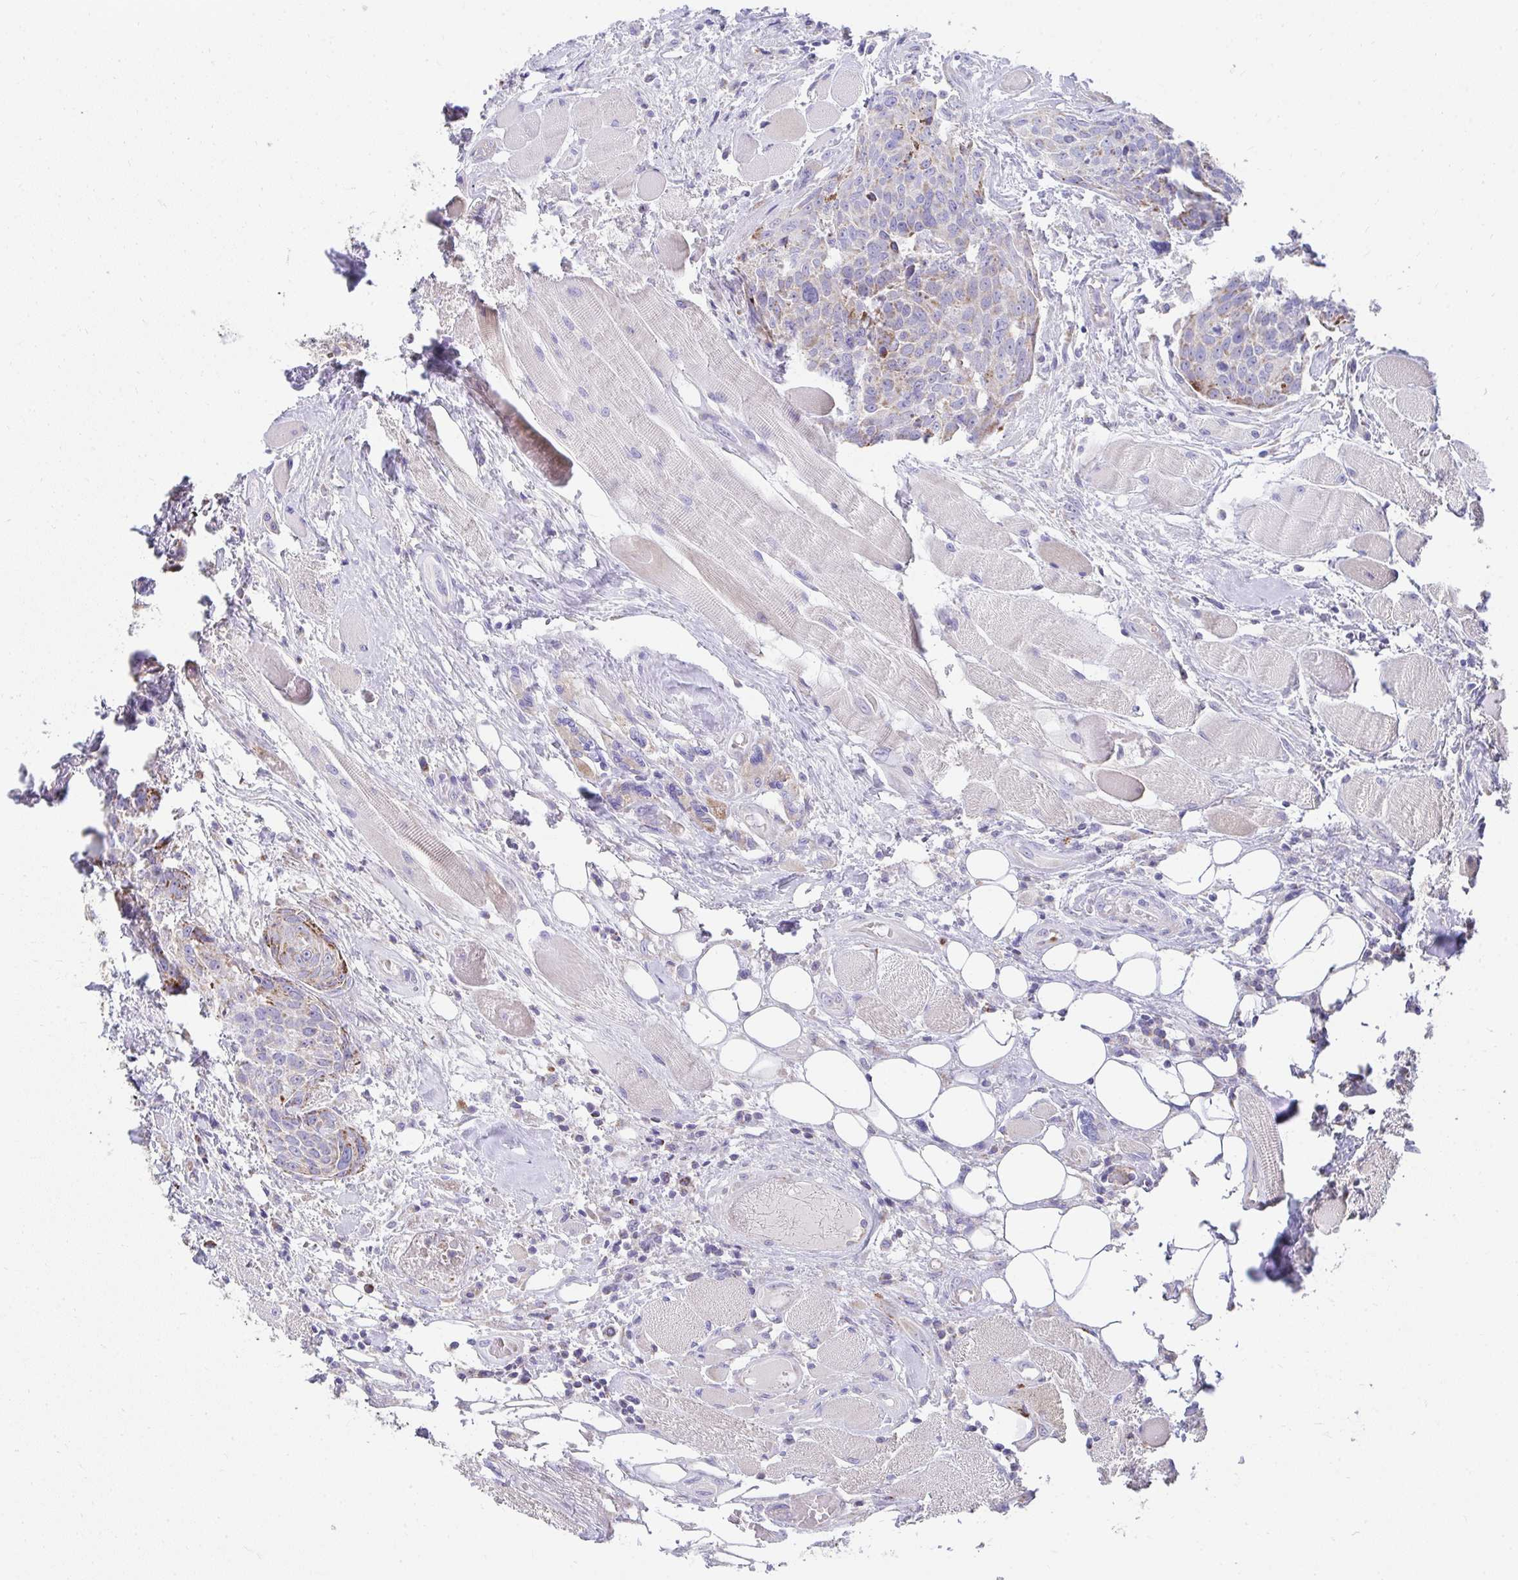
{"staining": {"intensity": "moderate", "quantity": "<25%", "location": "cytoplasmic/membranous"}, "tissue": "head and neck cancer", "cell_type": "Tumor cells", "image_type": "cancer", "snomed": [{"axis": "morphology", "description": "Squamous cell carcinoma, NOS"}, {"axis": "topography", "description": "Oral tissue"}, {"axis": "topography", "description": "Head-Neck"}], "caption": "The immunohistochemical stain labels moderate cytoplasmic/membranous positivity in tumor cells of head and neck cancer tissue.", "gene": "PRRG3", "patient": {"sex": "male", "age": 64}}